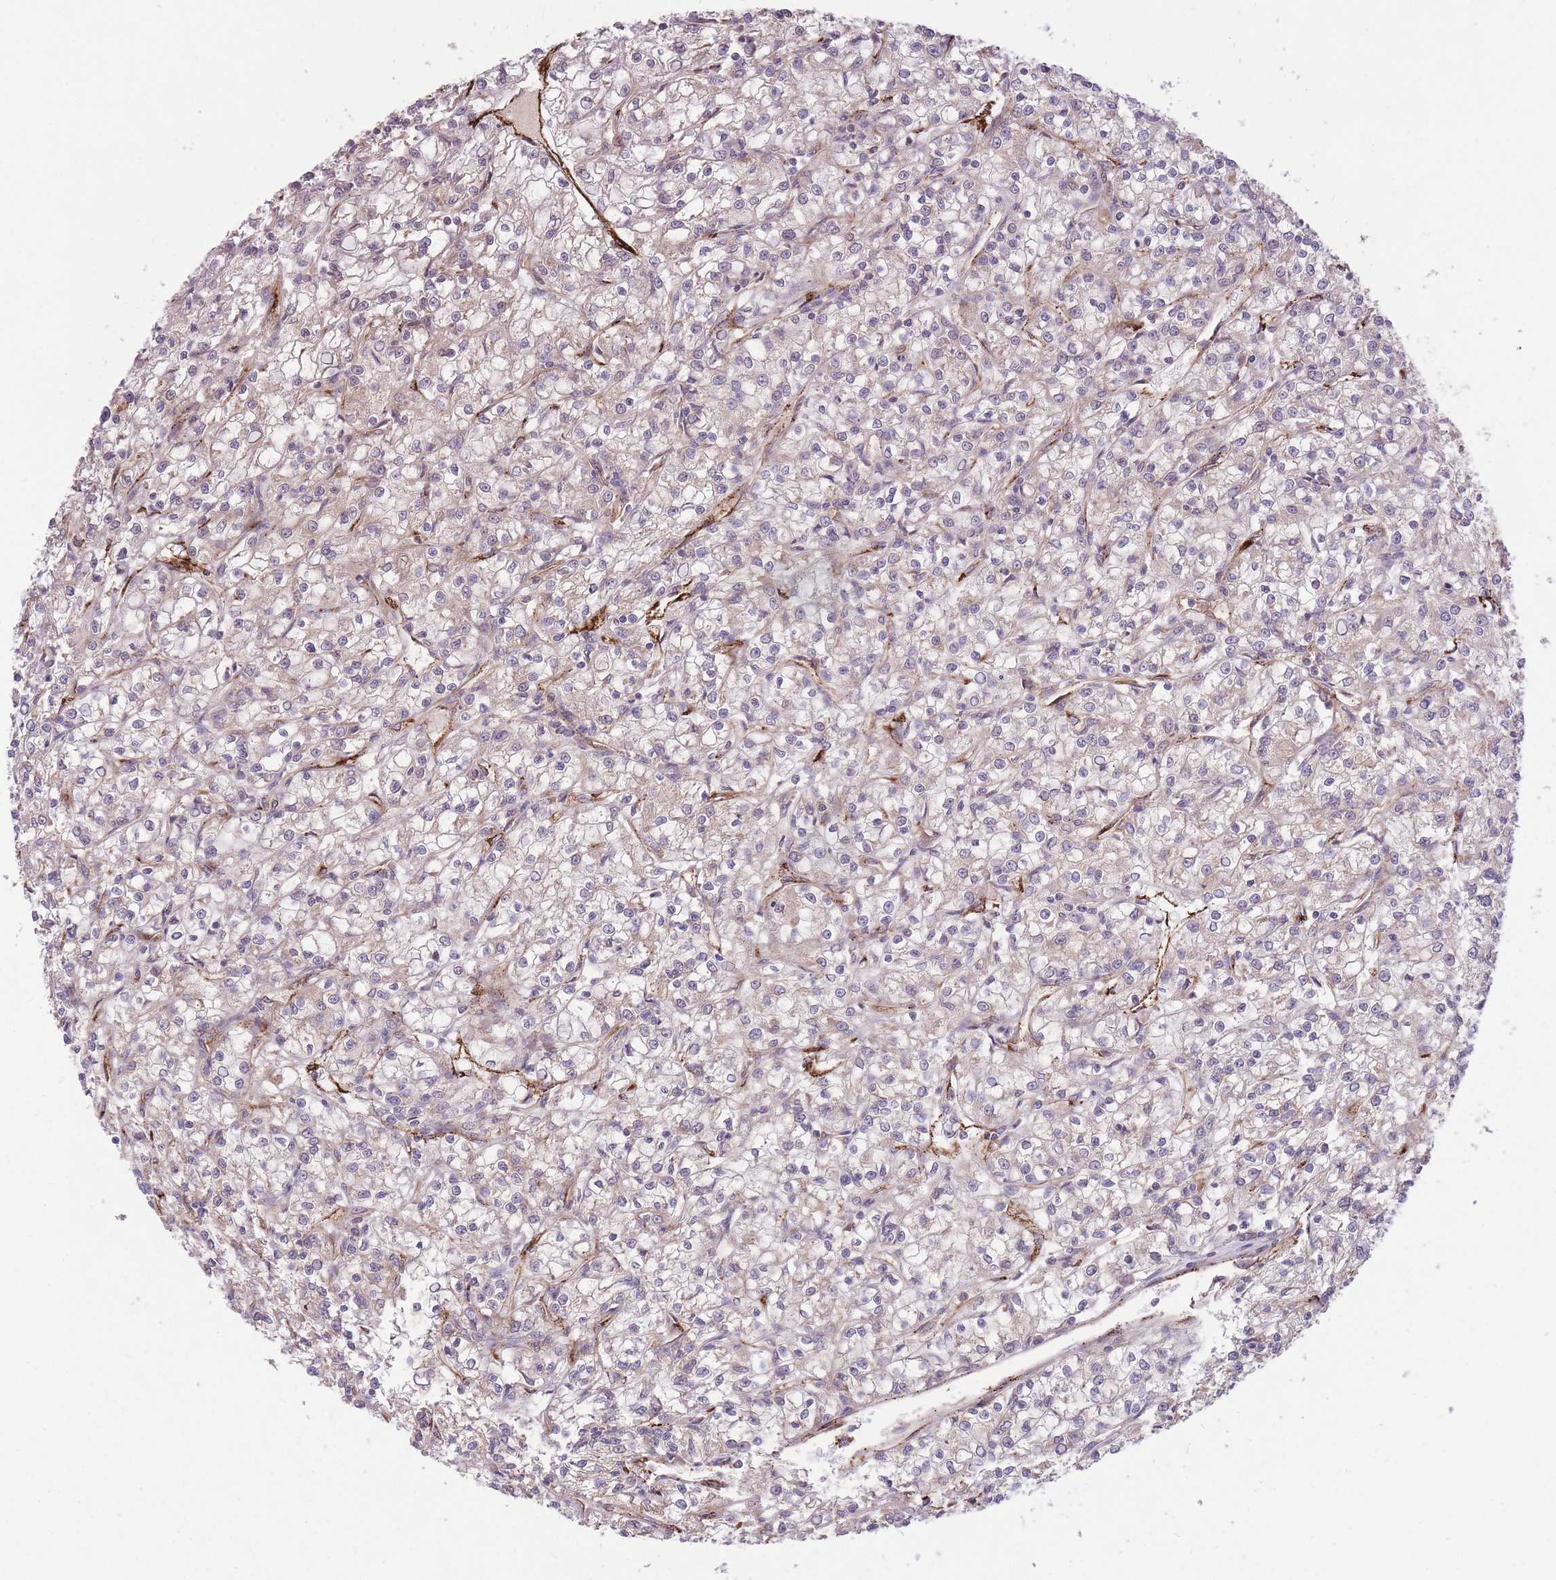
{"staining": {"intensity": "weak", "quantity": "25%-75%", "location": "cytoplasmic/membranous"}, "tissue": "renal cancer", "cell_type": "Tumor cells", "image_type": "cancer", "snomed": [{"axis": "morphology", "description": "Adenocarcinoma, NOS"}, {"axis": "topography", "description": "Kidney"}], "caption": "Immunohistochemistry (IHC) (DAB) staining of human adenocarcinoma (renal) shows weak cytoplasmic/membranous protein expression in about 25%-75% of tumor cells. (Brightfield microscopy of DAB IHC at high magnification).", "gene": "CISH", "patient": {"sex": "female", "age": 59}}